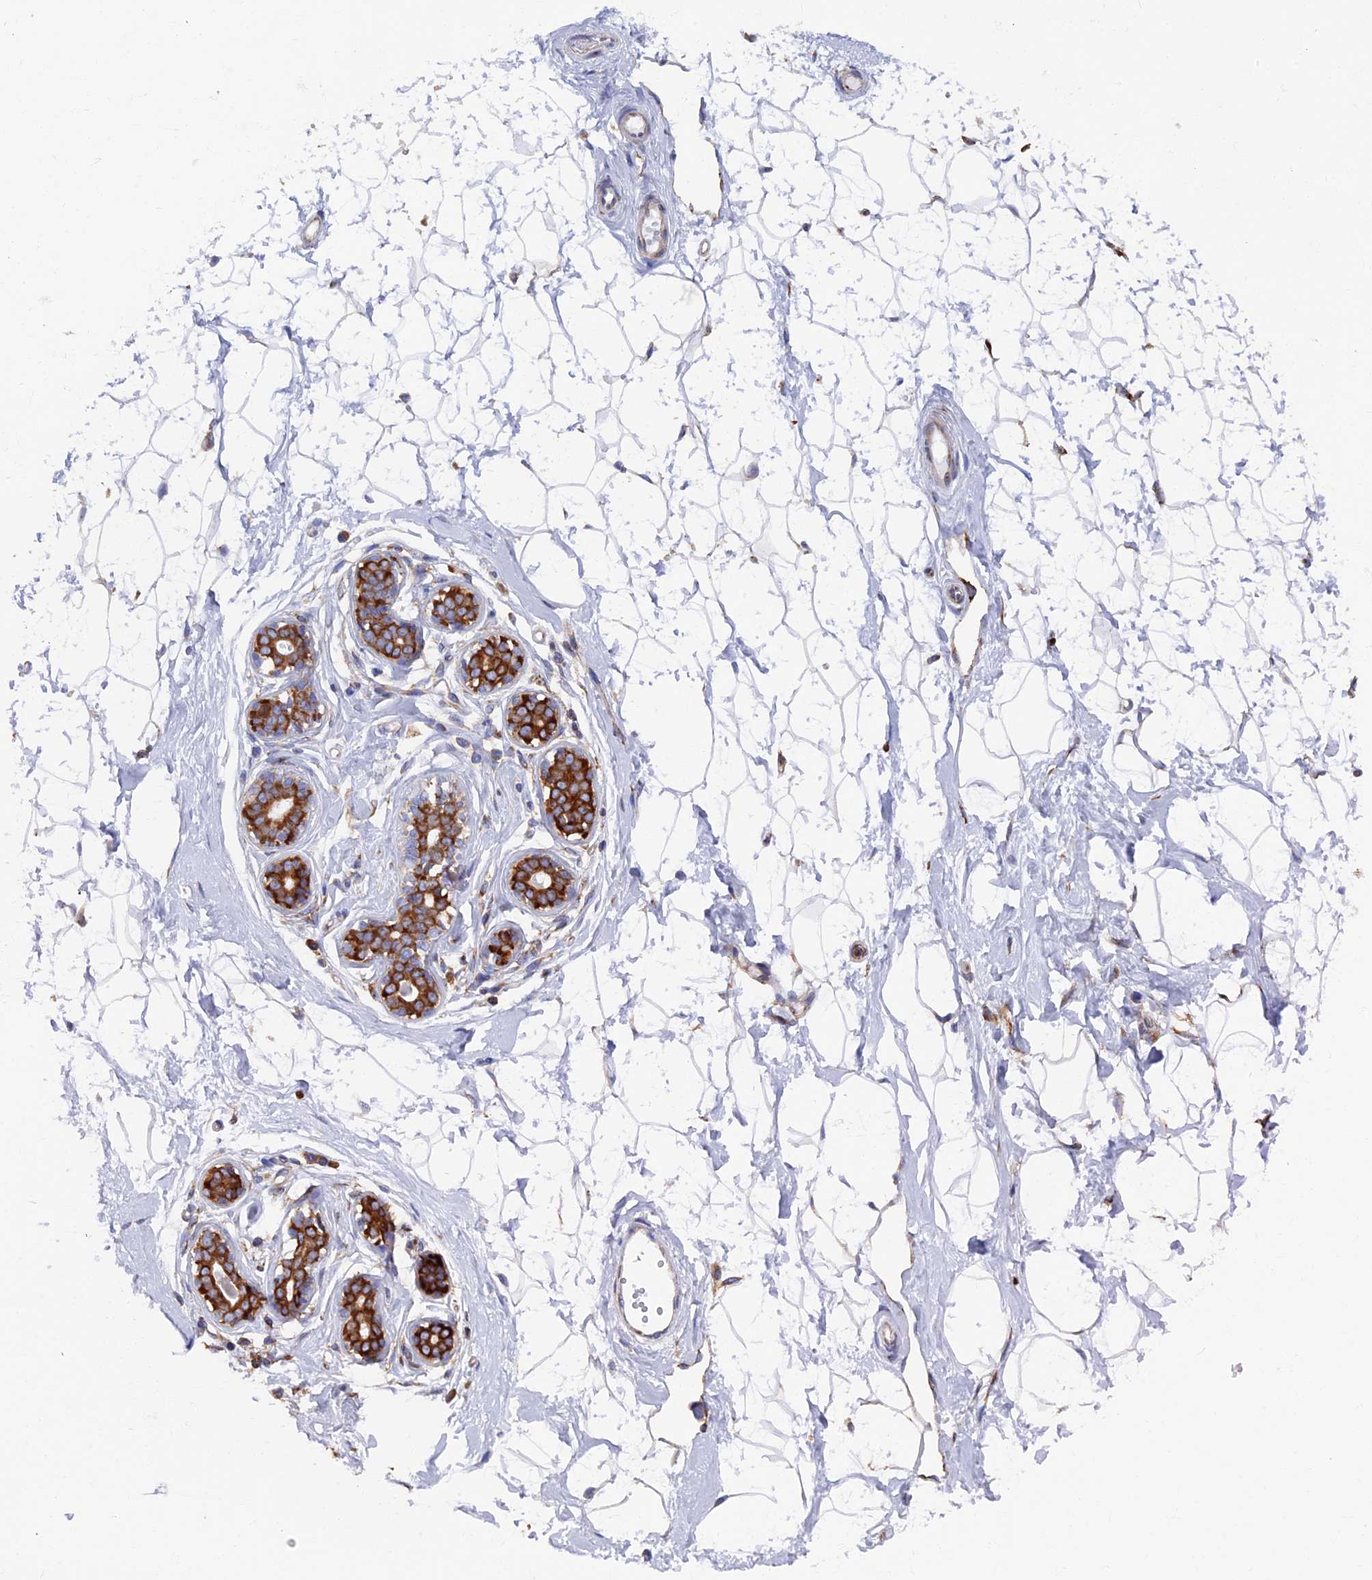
{"staining": {"intensity": "moderate", "quantity": "<25%", "location": "cytoplasmic/membranous"}, "tissue": "breast", "cell_type": "Adipocytes", "image_type": "normal", "snomed": [{"axis": "morphology", "description": "Normal tissue, NOS"}, {"axis": "morphology", "description": "Adenoma, NOS"}, {"axis": "topography", "description": "Breast"}], "caption": "A histopathology image of breast stained for a protein reveals moderate cytoplasmic/membranous brown staining in adipocytes. (IHC, brightfield microscopy, high magnification).", "gene": "YBX1", "patient": {"sex": "female", "age": 23}}